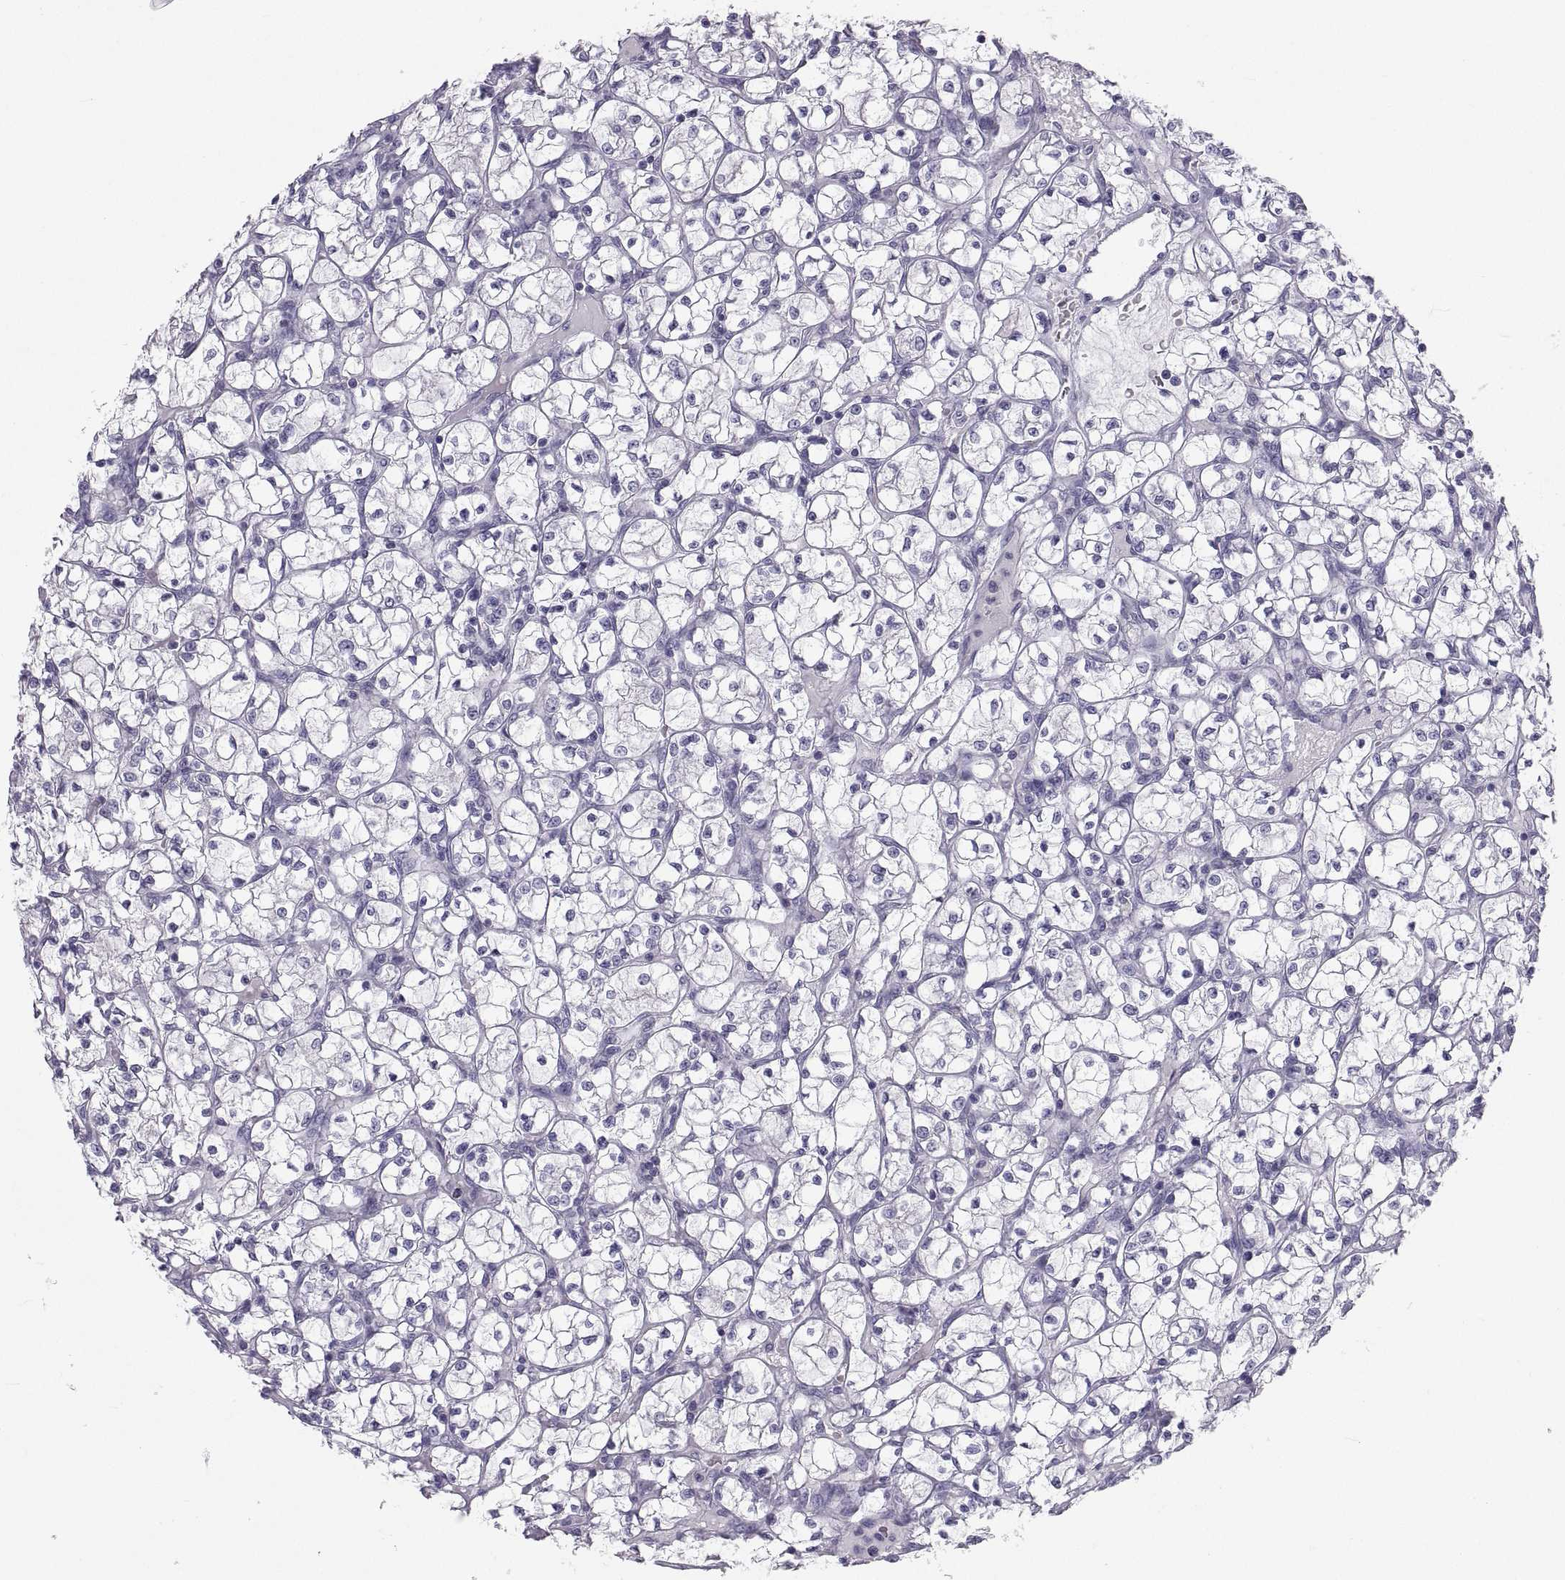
{"staining": {"intensity": "negative", "quantity": "none", "location": "none"}, "tissue": "renal cancer", "cell_type": "Tumor cells", "image_type": "cancer", "snomed": [{"axis": "morphology", "description": "Adenocarcinoma, NOS"}, {"axis": "topography", "description": "Kidney"}], "caption": "Histopathology image shows no significant protein positivity in tumor cells of adenocarcinoma (renal).", "gene": "PCSK1N", "patient": {"sex": "female", "age": 64}}